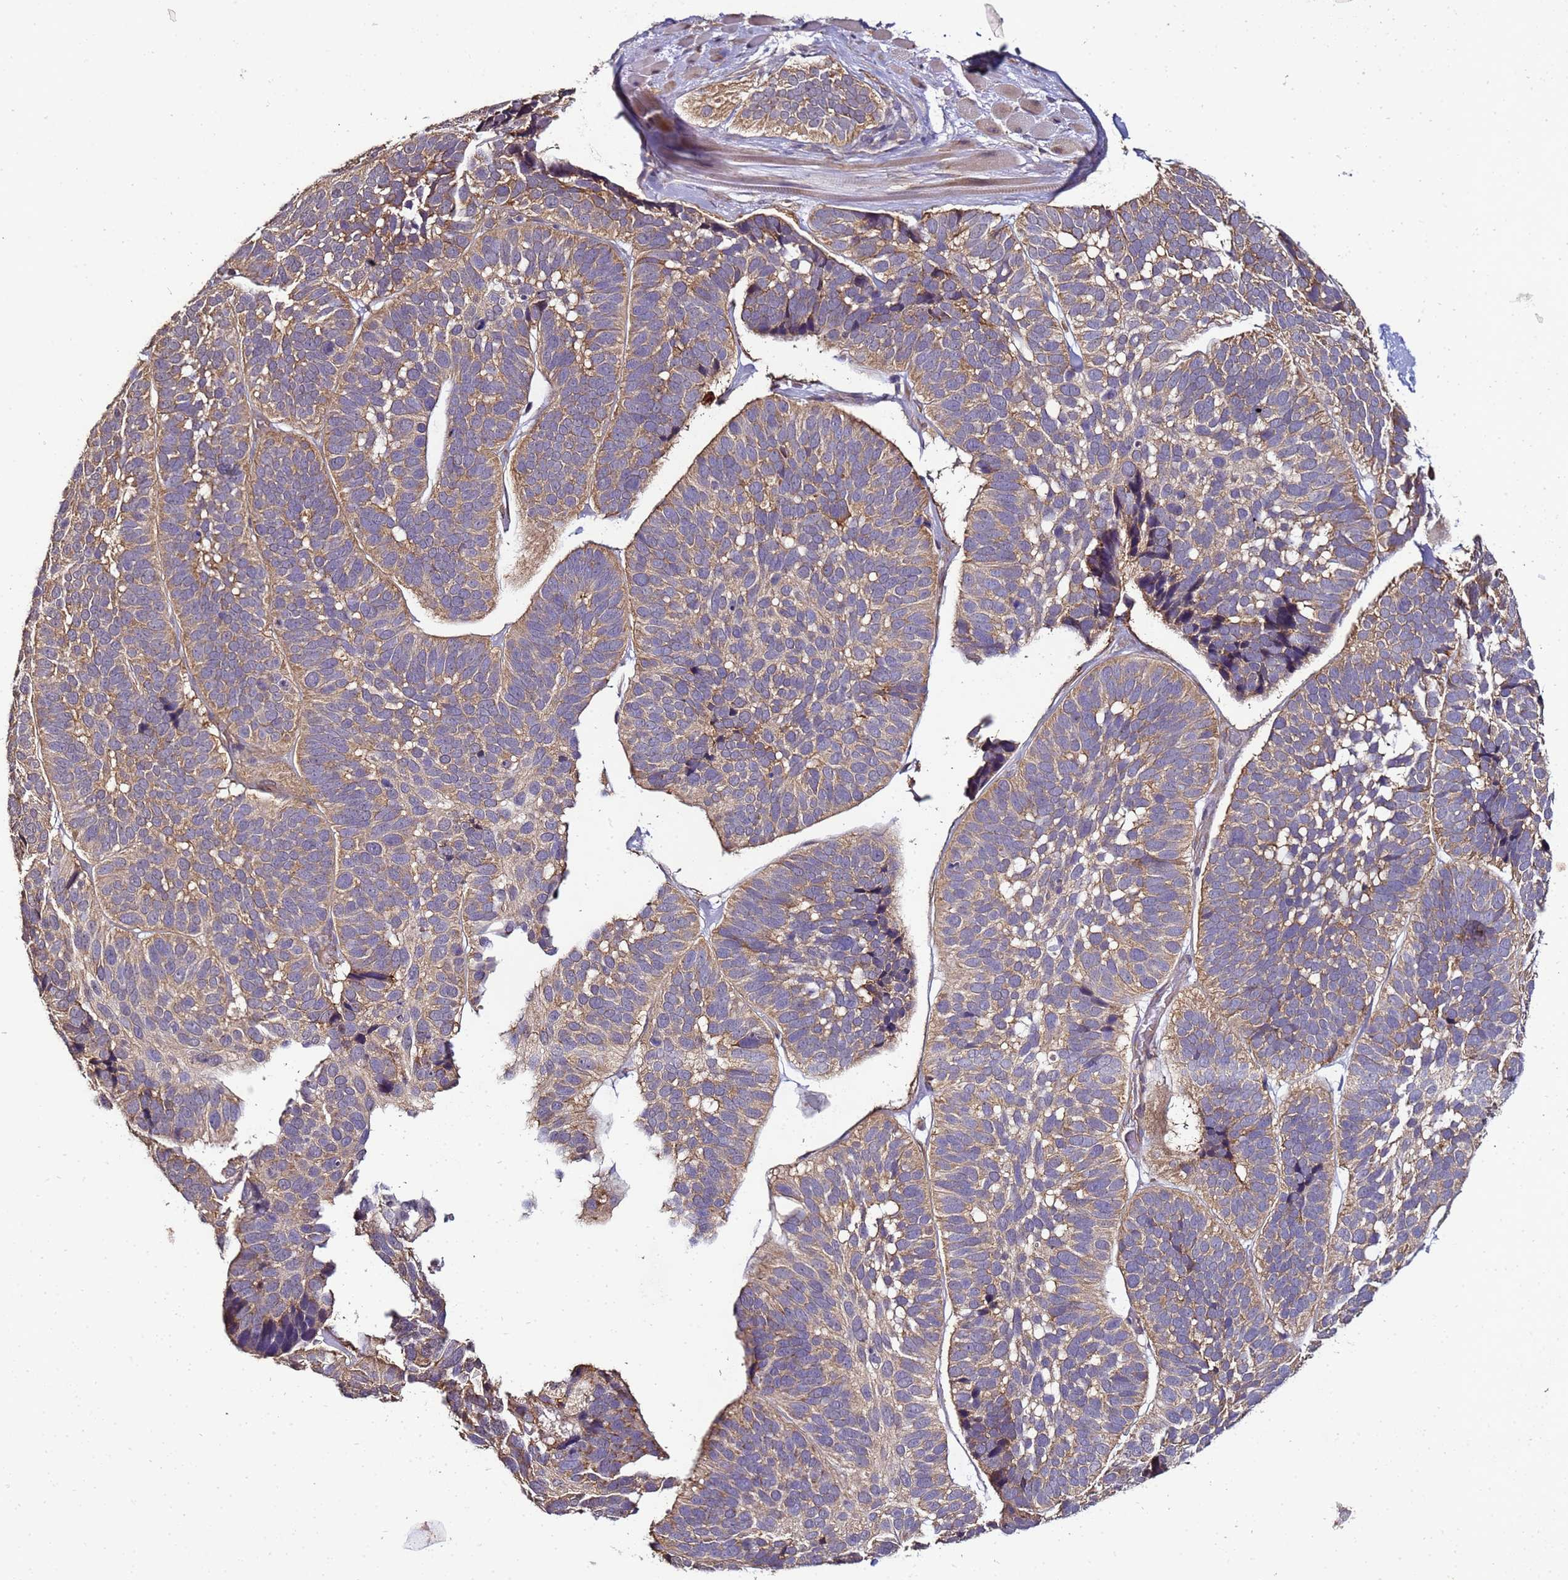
{"staining": {"intensity": "moderate", "quantity": ">75%", "location": "cytoplasmic/membranous"}, "tissue": "skin cancer", "cell_type": "Tumor cells", "image_type": "cancer", "snomed": [{"axis": "morphology", "description": "Basal cell carcinoma"}, {"axis": "topography", "description": "Skin"}], "caption": "The image displays staining of skin cancer, revealing moderate cytoplasmic/membranous protein positivity (brown color) within tumor cells.", "gene": "ANKRD17", "patient": {"sex": "male", "age": 62}}